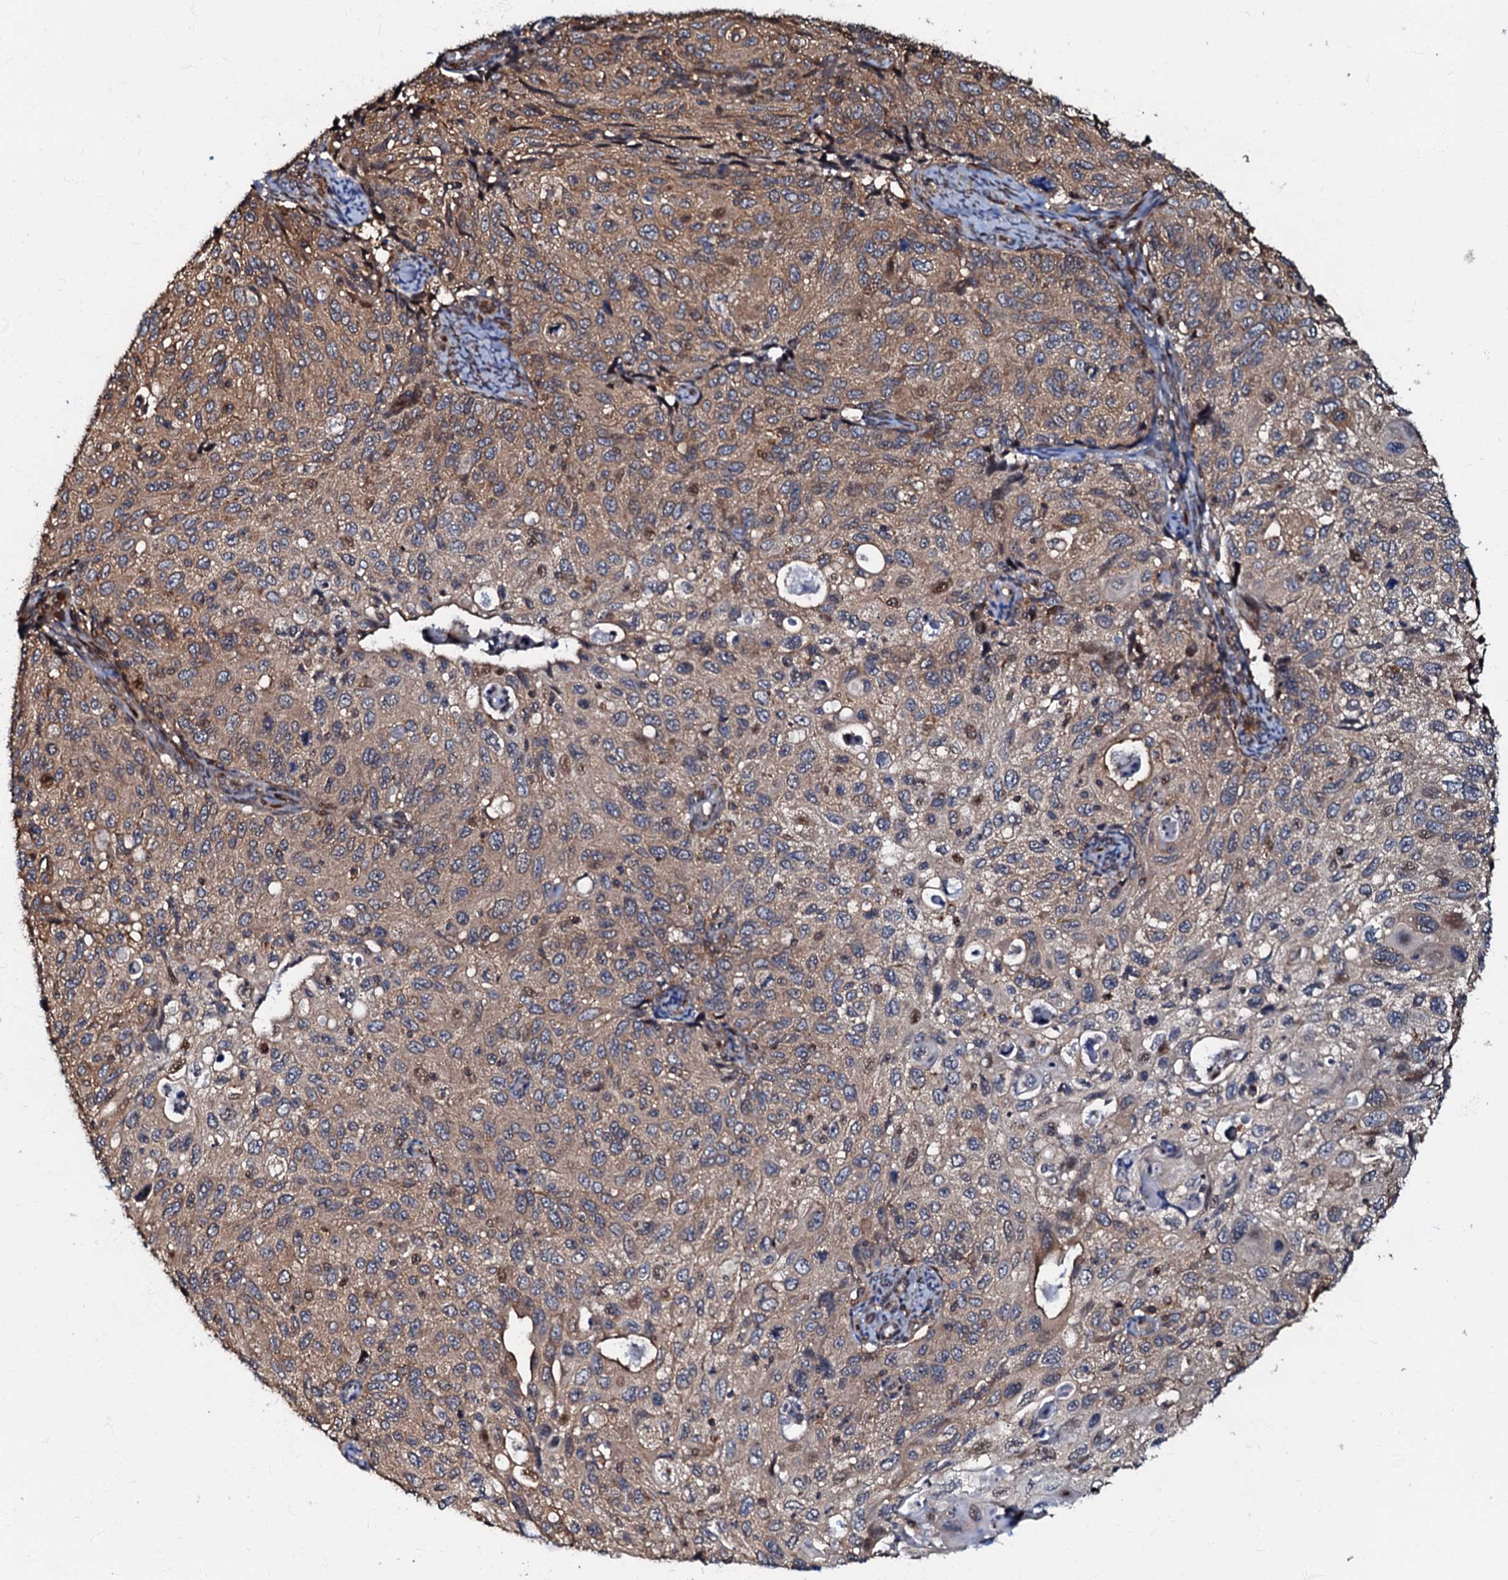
{"staining": {"intensity": "moderate", "quantity": "25%-75%", "location": "cytoplasmic/membranous,nuclear"}, "tissue": "cervical cancer", "cell_type": "Tumor cells", "image_type": "cancer", "snomed": [{"axis": "morphology", "description": "Squamous cell carcinoma, NOS"}, {"axis": "topography", "description": "Cervix"}], "caption": "Tumor cells show moderate cytoplasmic/membranous and nuclear staining in about 25%-75% of cells in cervical cancer (squamous cell carcinoma).", "gene": "OSBP", "patient": {"sex": "female", "age": 70}}